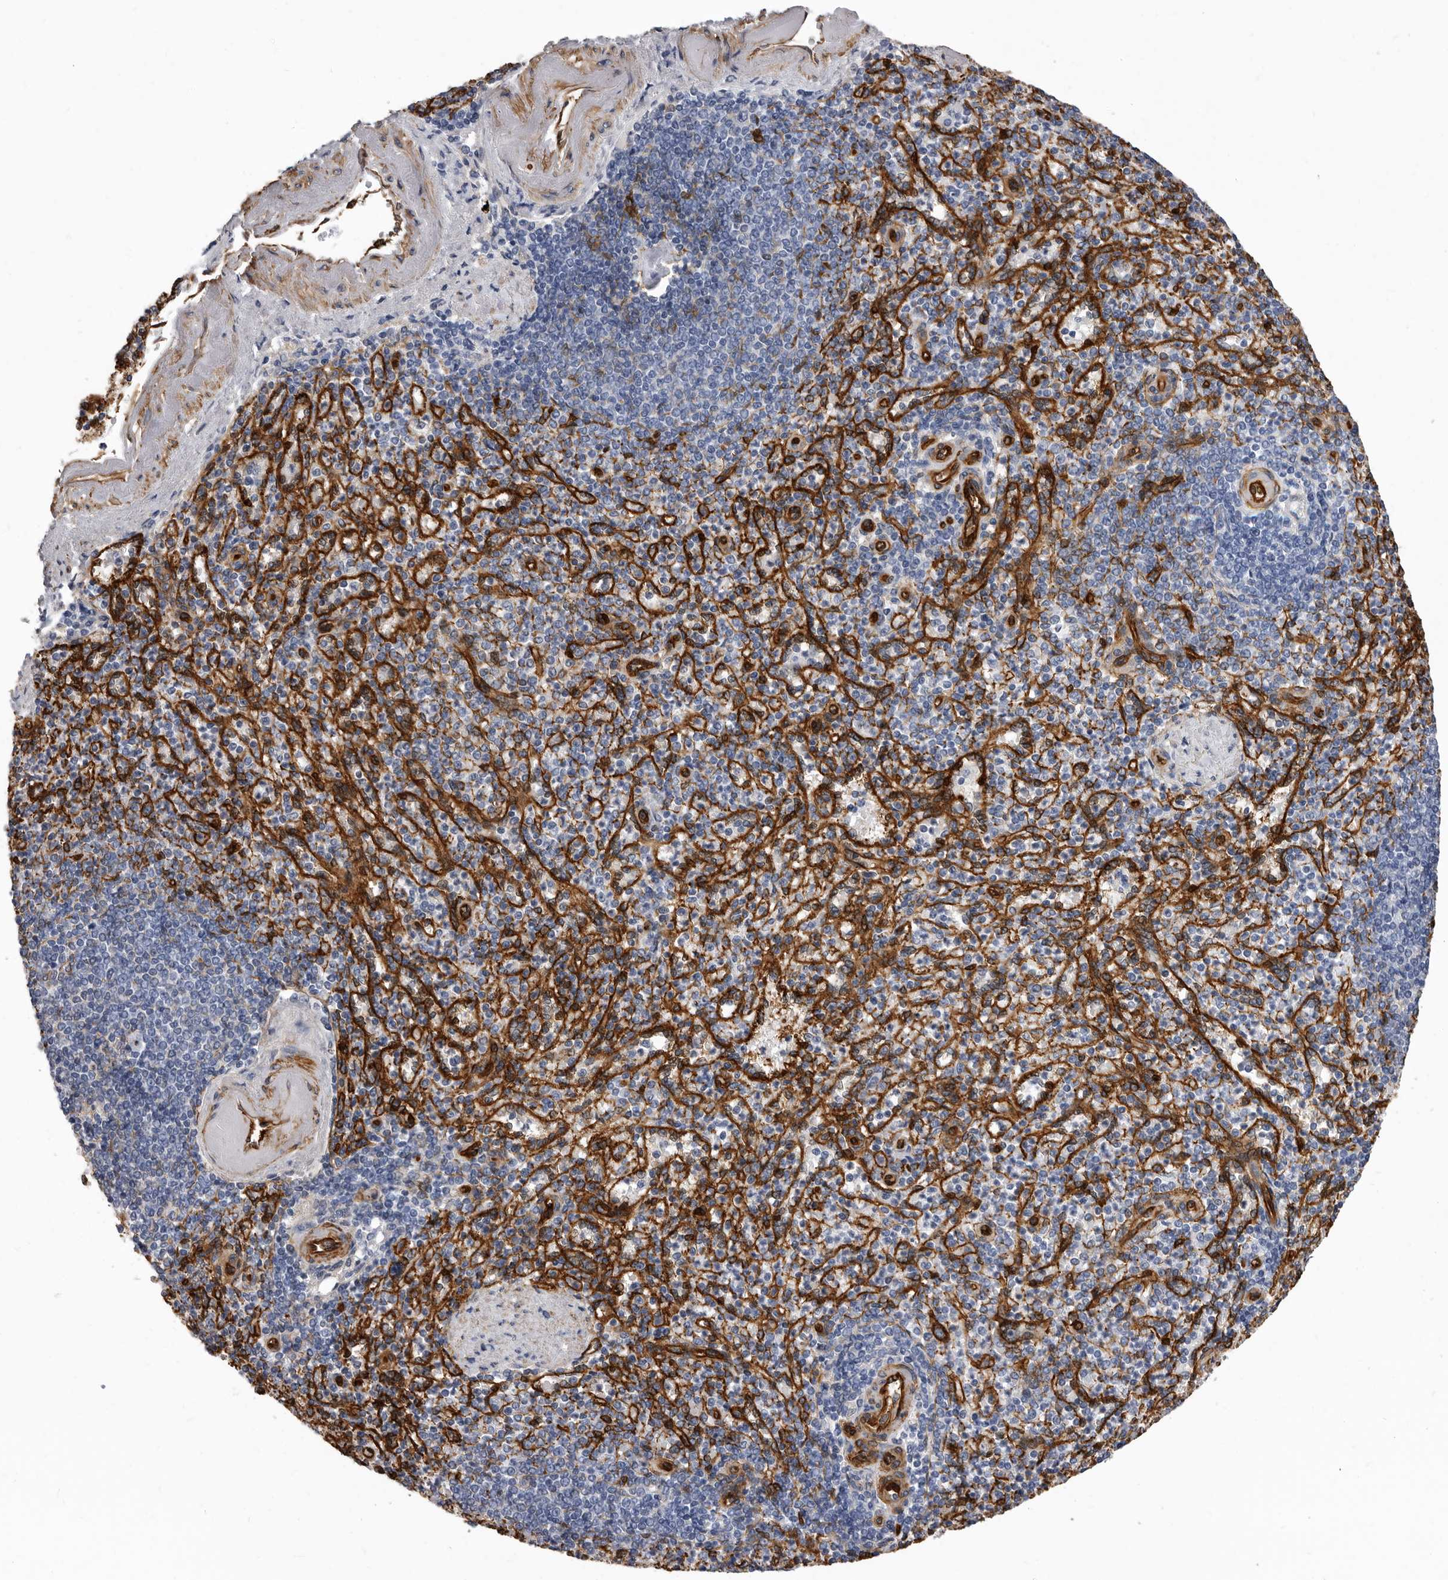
{"staining": {"intensity": "negative", "quantity": "none", "location": "none"}, "tissue": "spleen", "cell_type": "Cells in red pulp", "image_type": "normal", "snomed": [{"axis": "morphology", "description": "Normal tissue, NOS"}, {"axis": "topography", "description": "Spleen"}], "caption": "Immunohistochemistry (IHC) of normal spleen exhibits no expression in cells in red pulp. Brightfield microscopy of immunohistochemistry stained with DAB (3,3'-diaminobenzidine) (brown) and hematoxylin (blue), captured at high magnification.", "gene": "ENAH", "patient": {"sex": "female", "age": 74}}